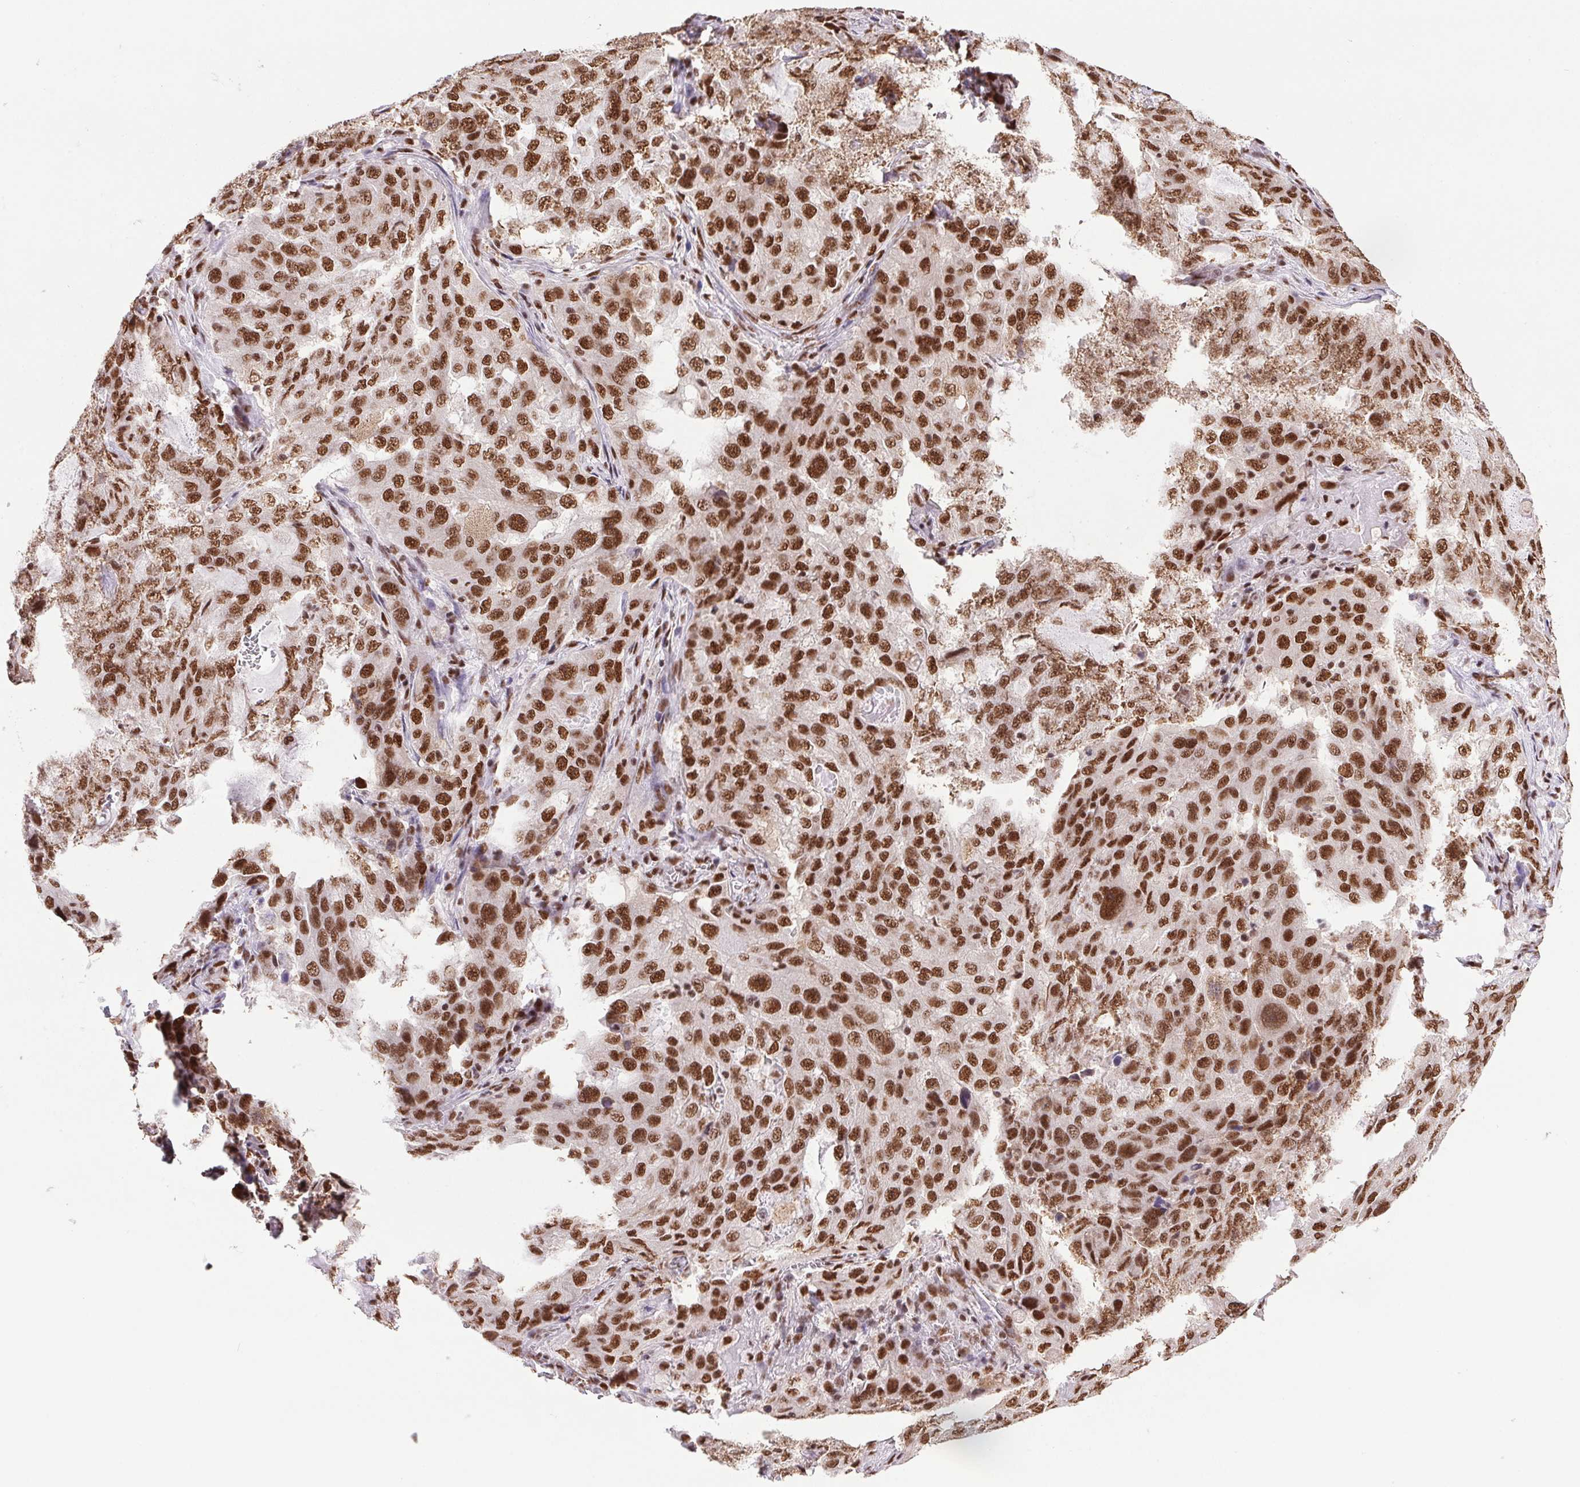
{"staining": {"intensity": "strong", "quantity": ">75%", "location": "nuclear"}, "tissue": "lung cancer", "cell_type": "Tumor cells", "image_type": "cancer", "snomed": [{"axis": "morphology", "description": "Adenocarcinoma, NOS"}, {"axis": "topography", "description": "Lung"}], "caption": "Protein analysis of lung adenocarcinoma tissue demonstrates strong nuclear staining in about >75% of tumor cells.", "gene": "ZNF207", "patient": {"sex": "female", "age": 61}}